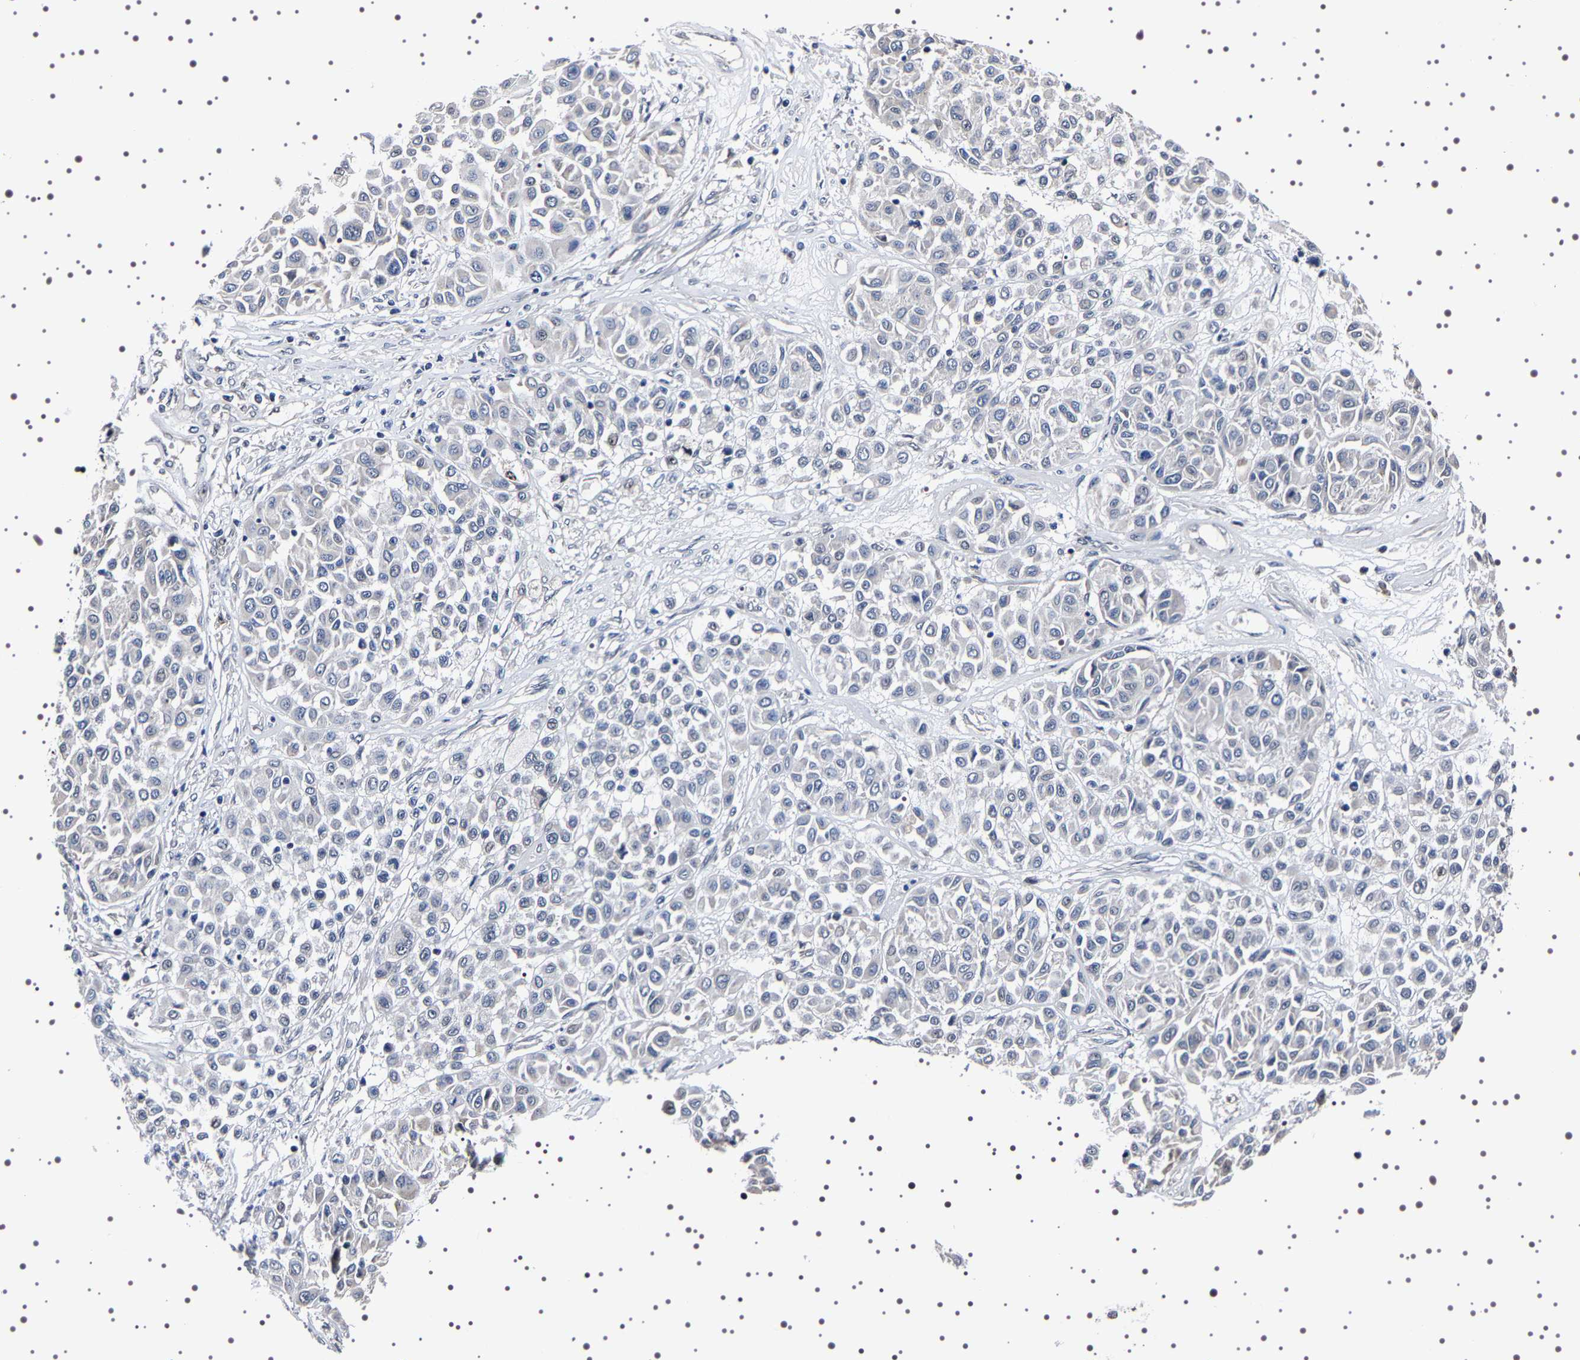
{"staining": {"intensity": "negative", "quantity": "none", "location": "none"}, "tissue": "melanoma", "cell_type": "Tumor cells", "image_type": "cancer", "snomed": [{"axis": "morphology", "description": "Malignant melanoma, Metastatic site"}, {"axis": "topography", "description": "Soft tissue"}], "caption": "Immunohistochemical staining of malignant melanoma (metastatic site) exhibits no significant positivity in tumor cells.", "gene": "GNL3", "patient": {"sex": "male", "age": 41}}